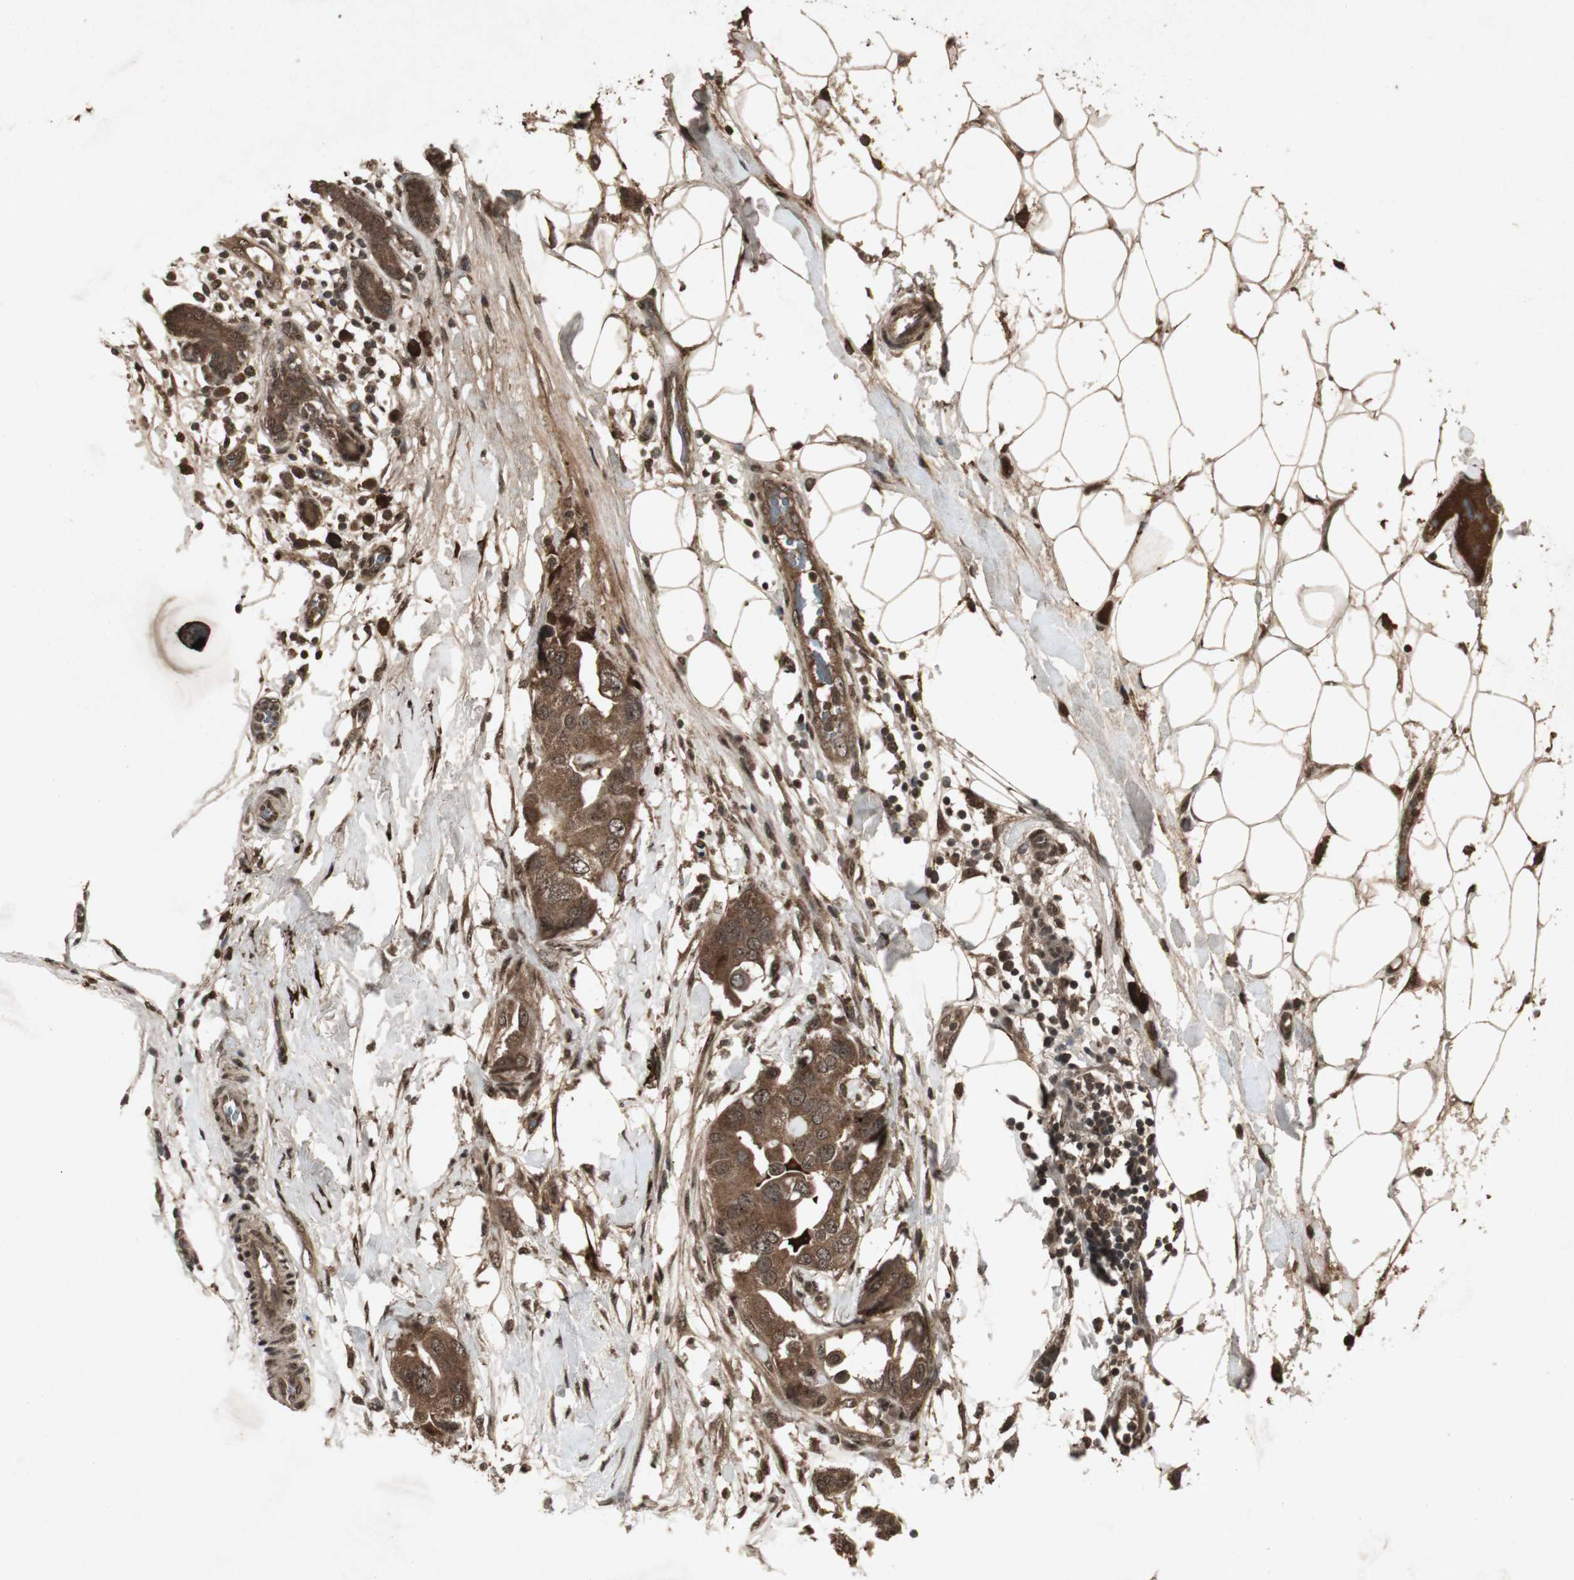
{"staining": {"intensity": "strong", "quantity": ">75%", "location": "cytoplasmic/membranous,nuclear"}, "tissue": "breast cancer", "cell_type": "Tumor cells", "image_type": "cancer", "snomed": [{"axis": "morphology", "description": "Duct carcinoma"}, {"axis": "topography", "description": "Breast"}], "caption": "Tumor cells demonstrate high levels of strong cytoplasmic/membranous and nuclear positivity in about >75% of cells in infiltrating ductal carcinoma (breast). (Brightfield microscopy of DAB IHC at high magnification).", "gene": "EMX1", "patient": {"sex": "female", "age": 40}}